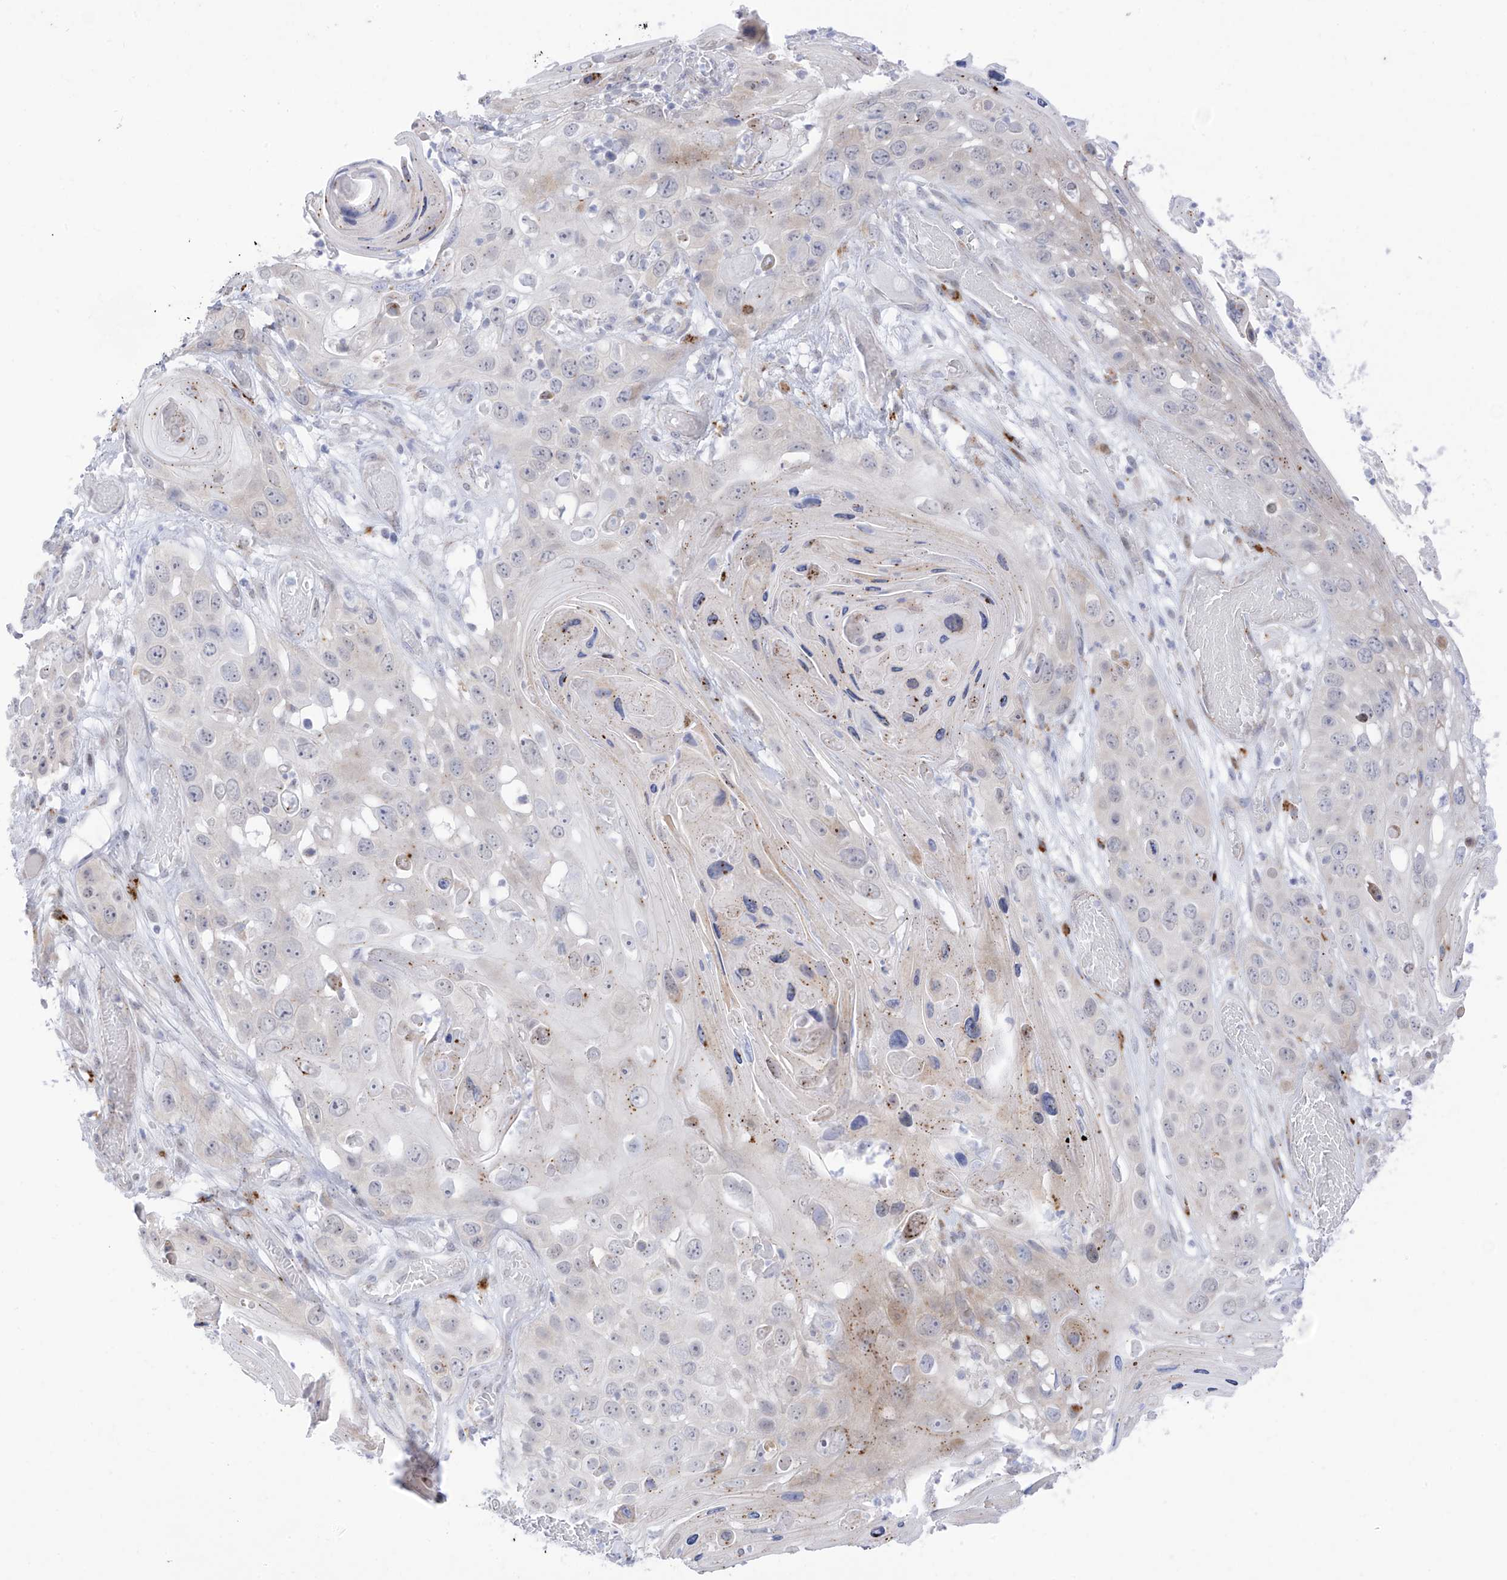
{"staining": {"intensity": "negative", "quantity": "none", "location": "none"}, "tissue": "skin cancer", "cell_type": "Tumor cells", "image_type": "cancer", "snomed": [{"axis": "morphology", "description": "Squamous cell carcinoma, NOS"}, {"axis": "topography", "description": "Skin"}], "caption": "DAB (3,3'-diaminobenzidine) immunohistochemical staining of human squamous cell carcinoma (skin) demonstrates no significant staining in tumor cells. (DAB immunohistochemistry (IHC), high magnification).", "gene": "PSPH", "patient": {"sex": "male", "age": 55}}